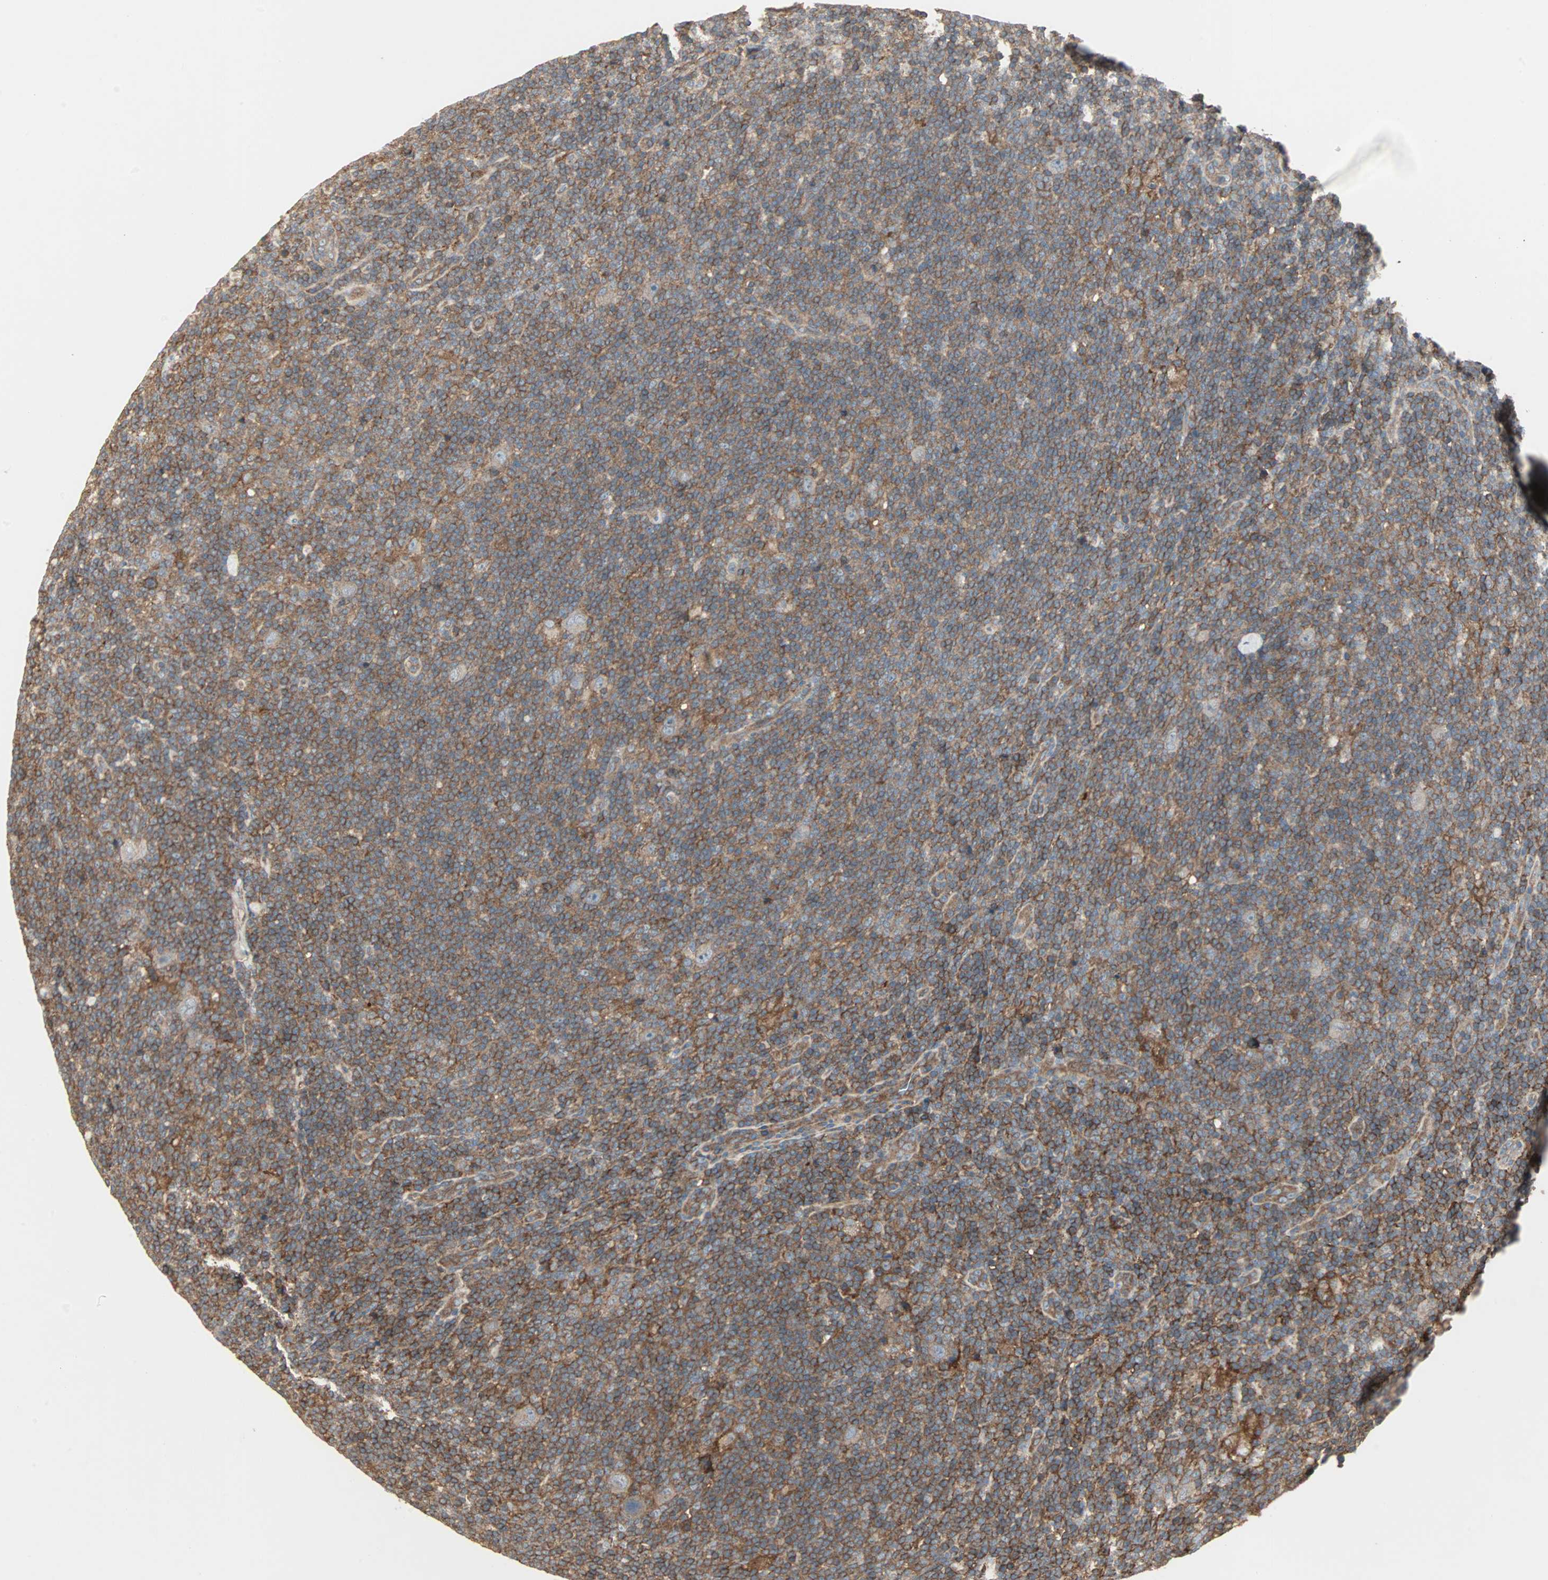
{"staining": {"intensity": "weak", "quantity": ">75%", "location": "cytoplasmic/membranous"}, "tissue": "lymphoma", "cell_type": "Tumor cells", "image_type": "cancer", "snomed": [{"axis": "morphology", "description": "Hodgkin's disease, NOS"}, {"axis": "topography", "description": "Lymph node"}], "caption": "An image of human lymphoma stained for a protein demonstrates weak cytoplasmic/membranous brown staining in tumor cells.", "gene": "GNAI2", "patient": {"sex": "female", "age": 57}}